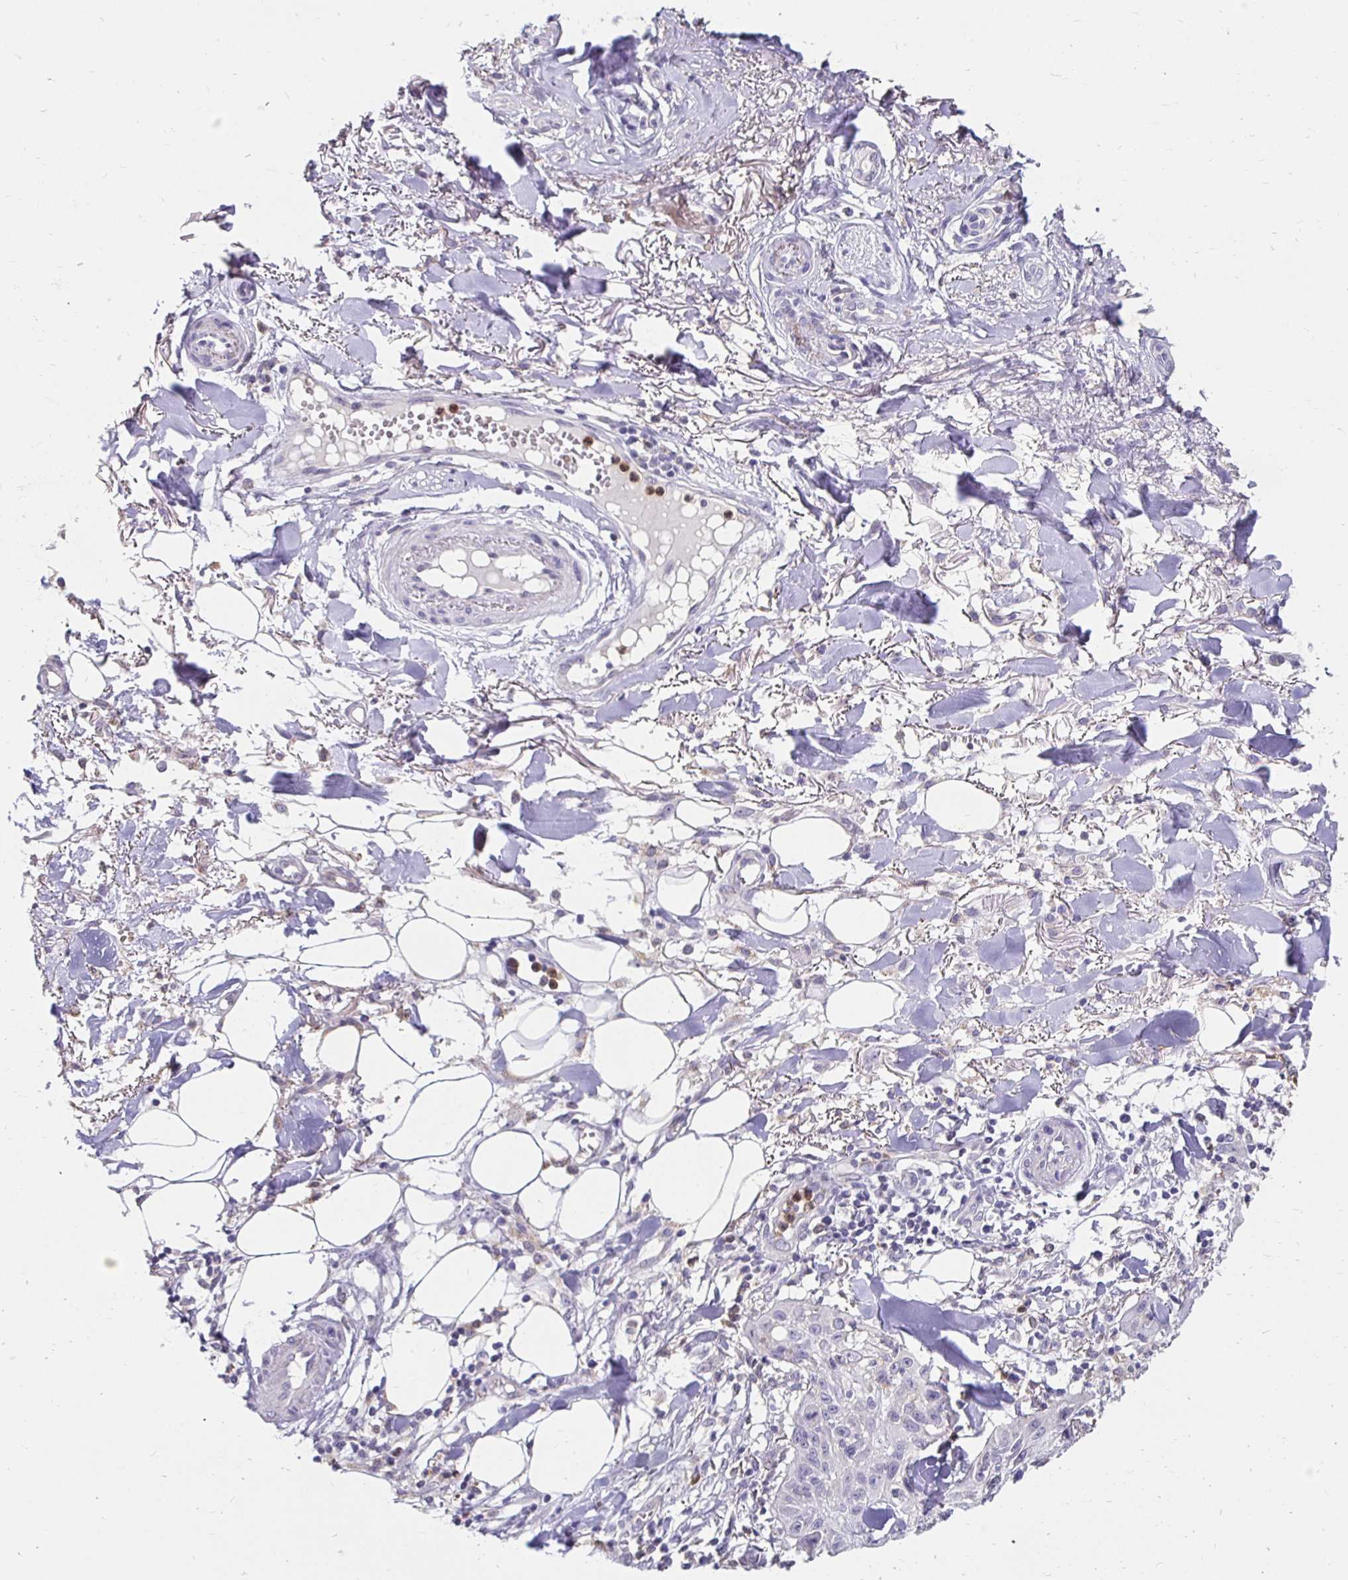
{"staining": {"intensity": "negative", "quantity": "none", "location": "none"}, "tissue": "skin cancer", "cell_type": "Tumor cells", "image_type": "cancer", "snomed": [{"axis": "morphology", "description": "Squamous cell carcinoma, NOS"}, {"axis": "topography", "description": "Skin"}], "caption": "An immunohistochemistry micrograph of skin cancer is shown. There is no staining in tumor cells of skin cancer.", "gene": "GK2", "patient": {"sex": "female", "age": 88}}